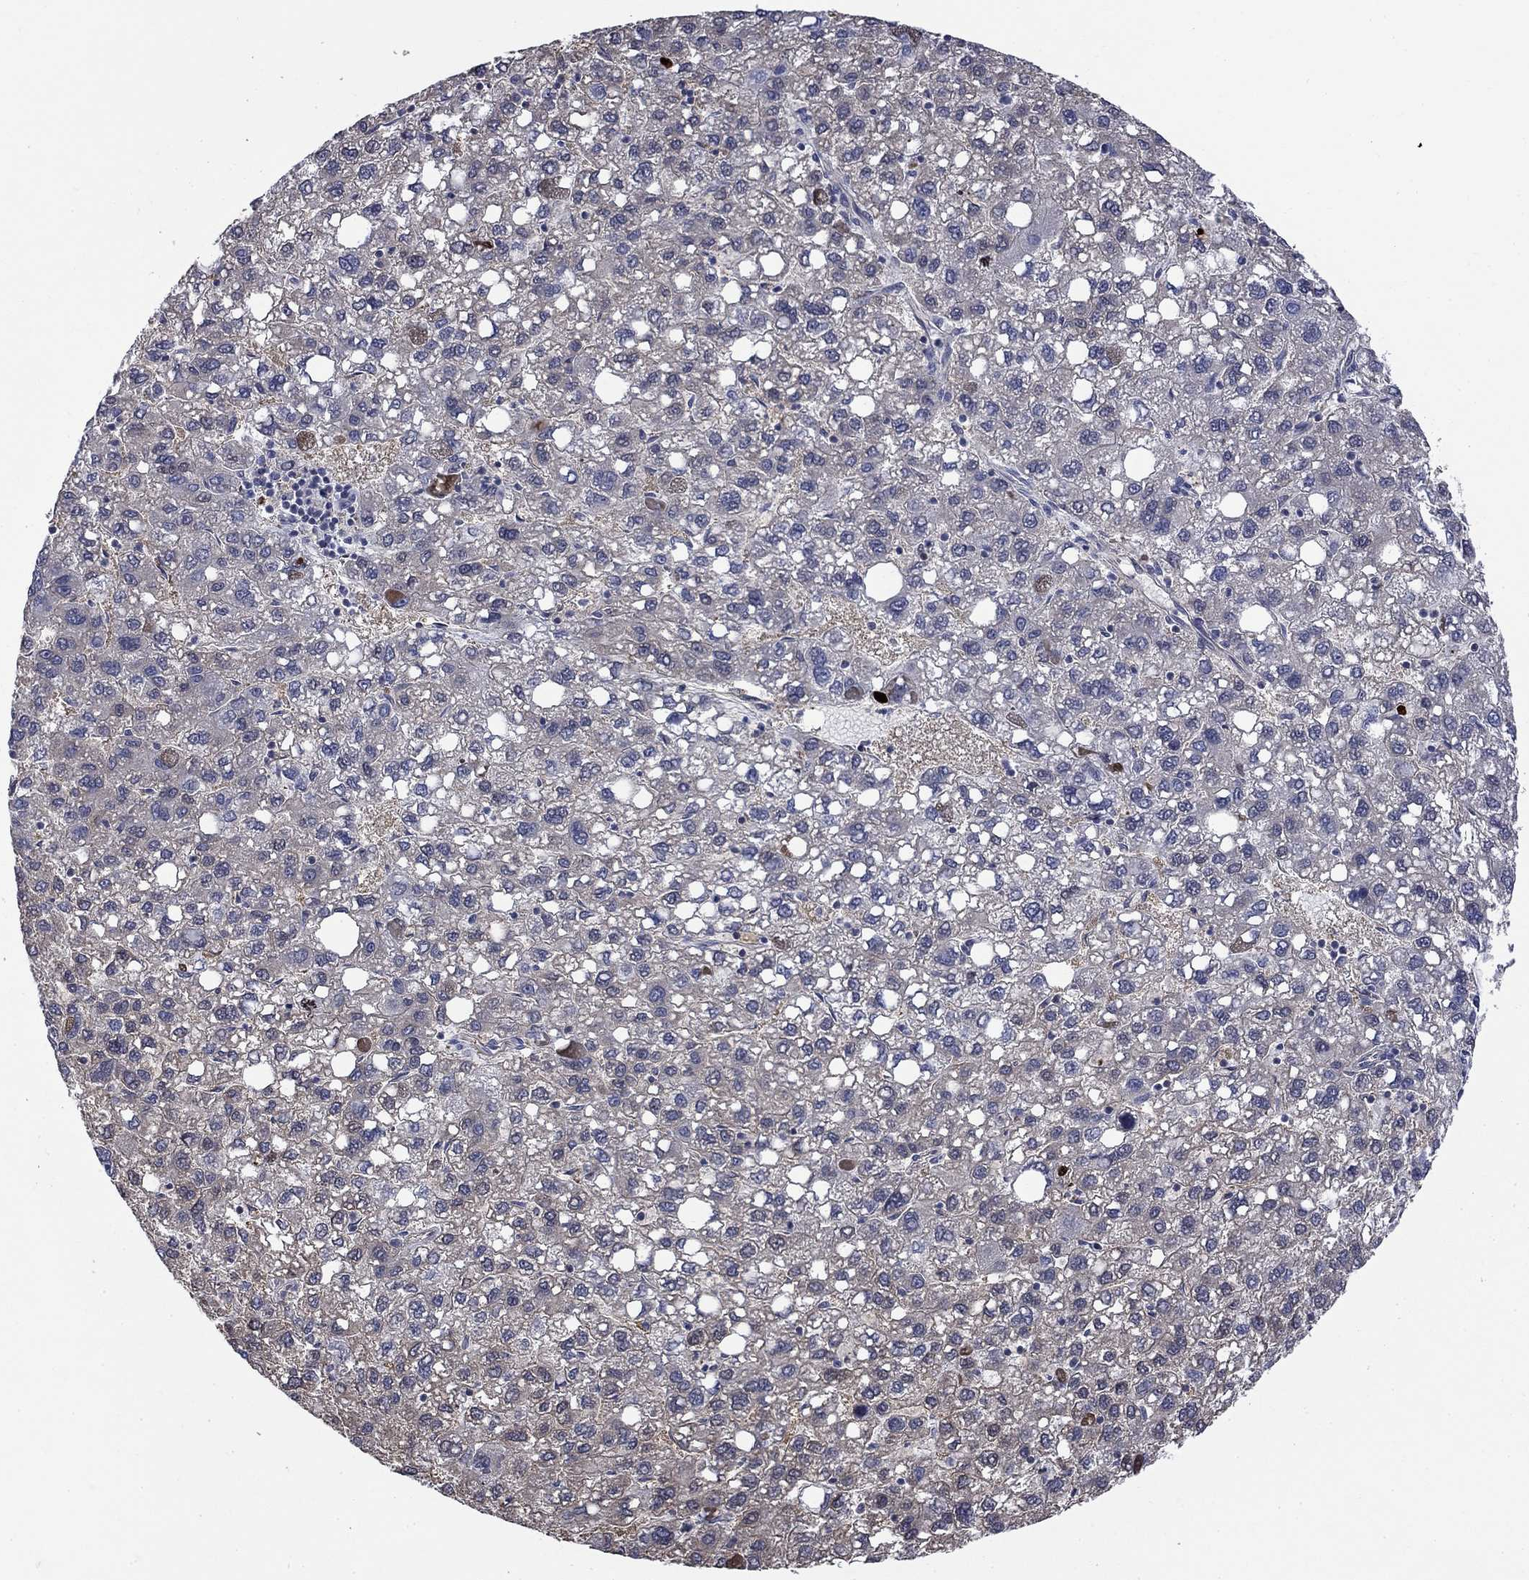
{"staining": {"intensity": "negative", "quantity": "none", "location": "none"}, "tissue": "liver cancer", "cell_type": "Tumor cells", "image_type": "cancer", "snomed": [{"axis": "morphology", "description": "Carcinoma, Hepatocellular, NOS"}, {"axis": "topography", "description": "Liver"}], "caption": "An IHC photomicrograph of liver cancer (hepatocellular carcinoma) is shown. There is no staining in tumor cells of liver cancer (hepatocellular carcinoma). Nuclei are stained in blue.", "gene": "PDZD2", "patient": {"sex": "female", "age": 82}}